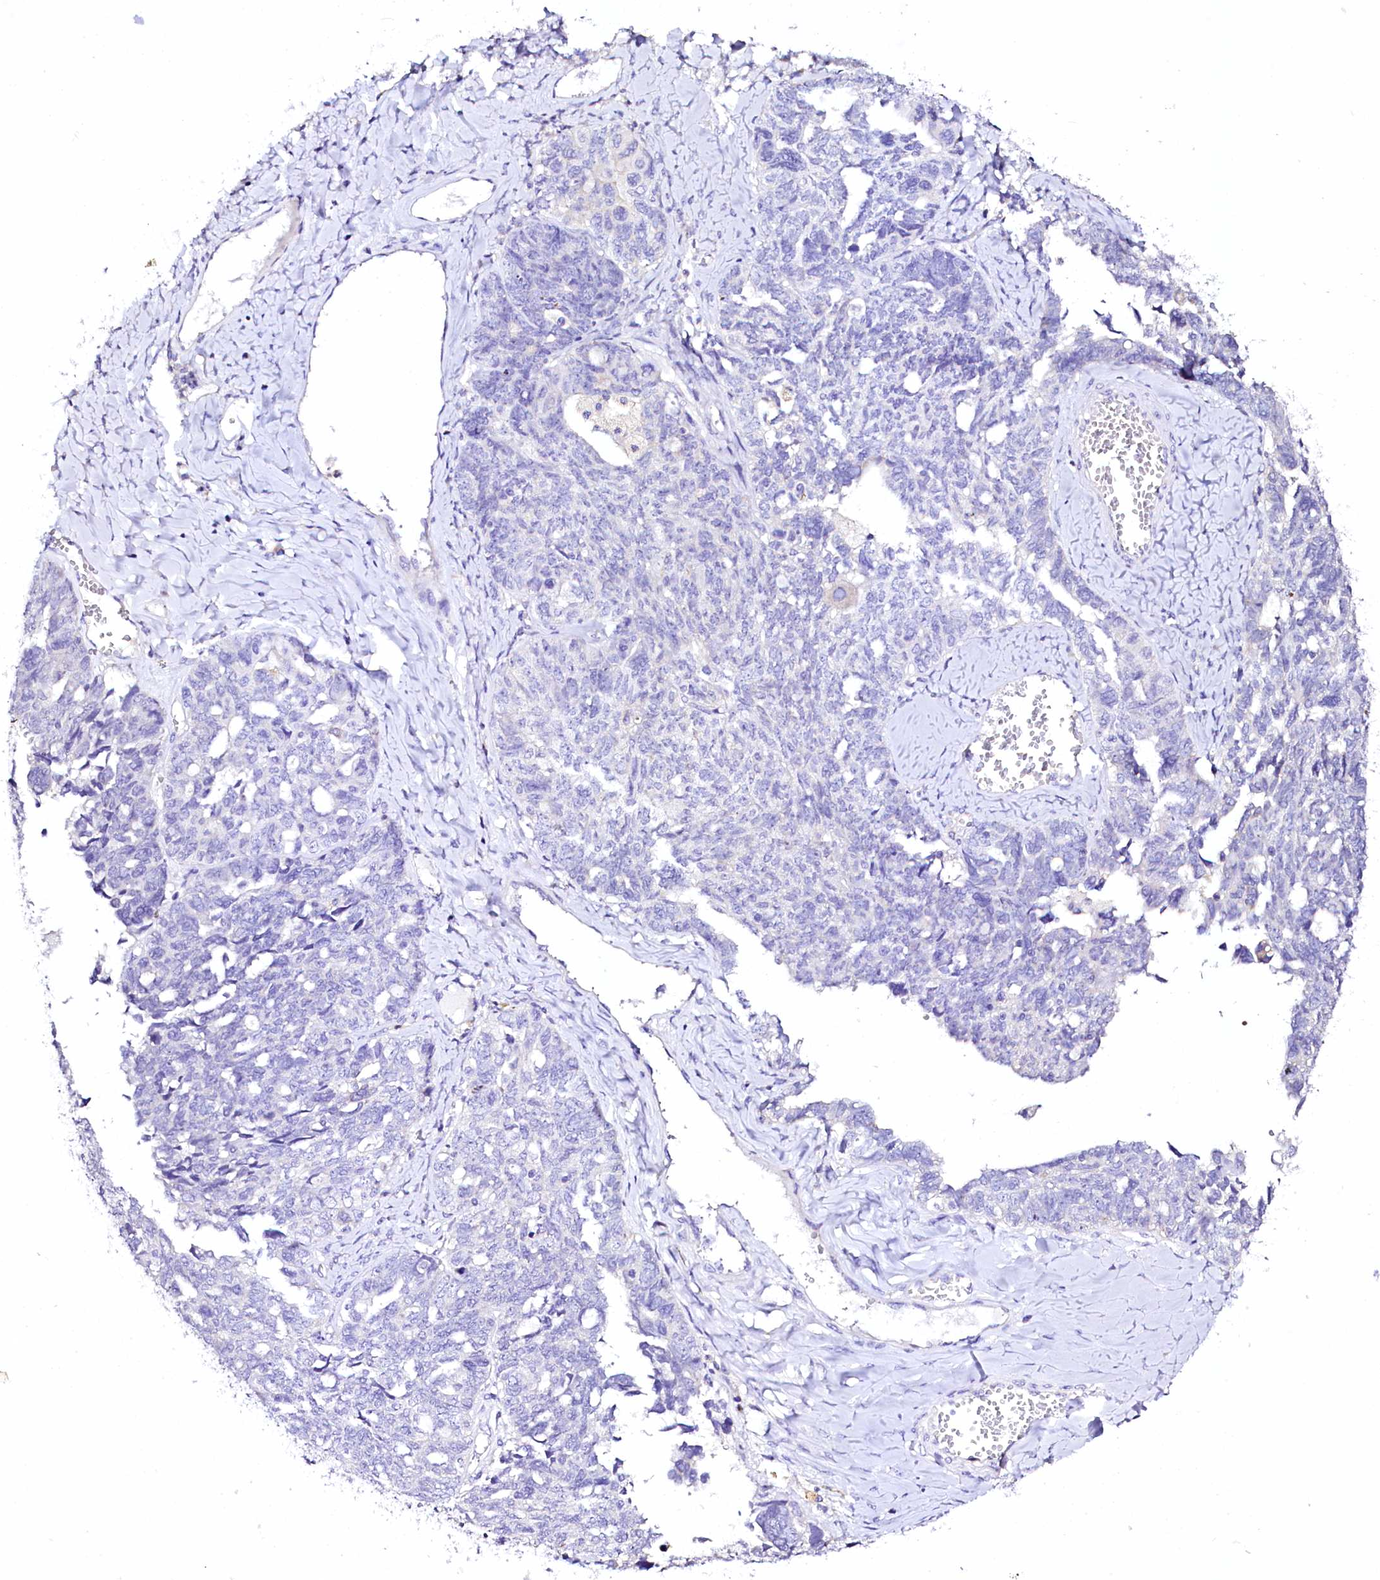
{"staining": {"intensity": "negative", "quantity": "none", "location": "none"}, "tissue": "ovarian cancer", "cell_type": "Tumor cells", "image_type": "cancer", "snomed": [{"axis": "morphology", "description": "Cystadenocarcinoma, serous, NOS"}, {"axis": "topography", "description": "Ovary"}], "caption": "Immunohistochemistry (IHC) photomicrograph of serous cystadenocarcinoma (ovarian) stained for a protein (brown), which demonstrates no expression in tumor cells.", "gene": "NAA16", "patient": {"sex": "female", "age": 79}}